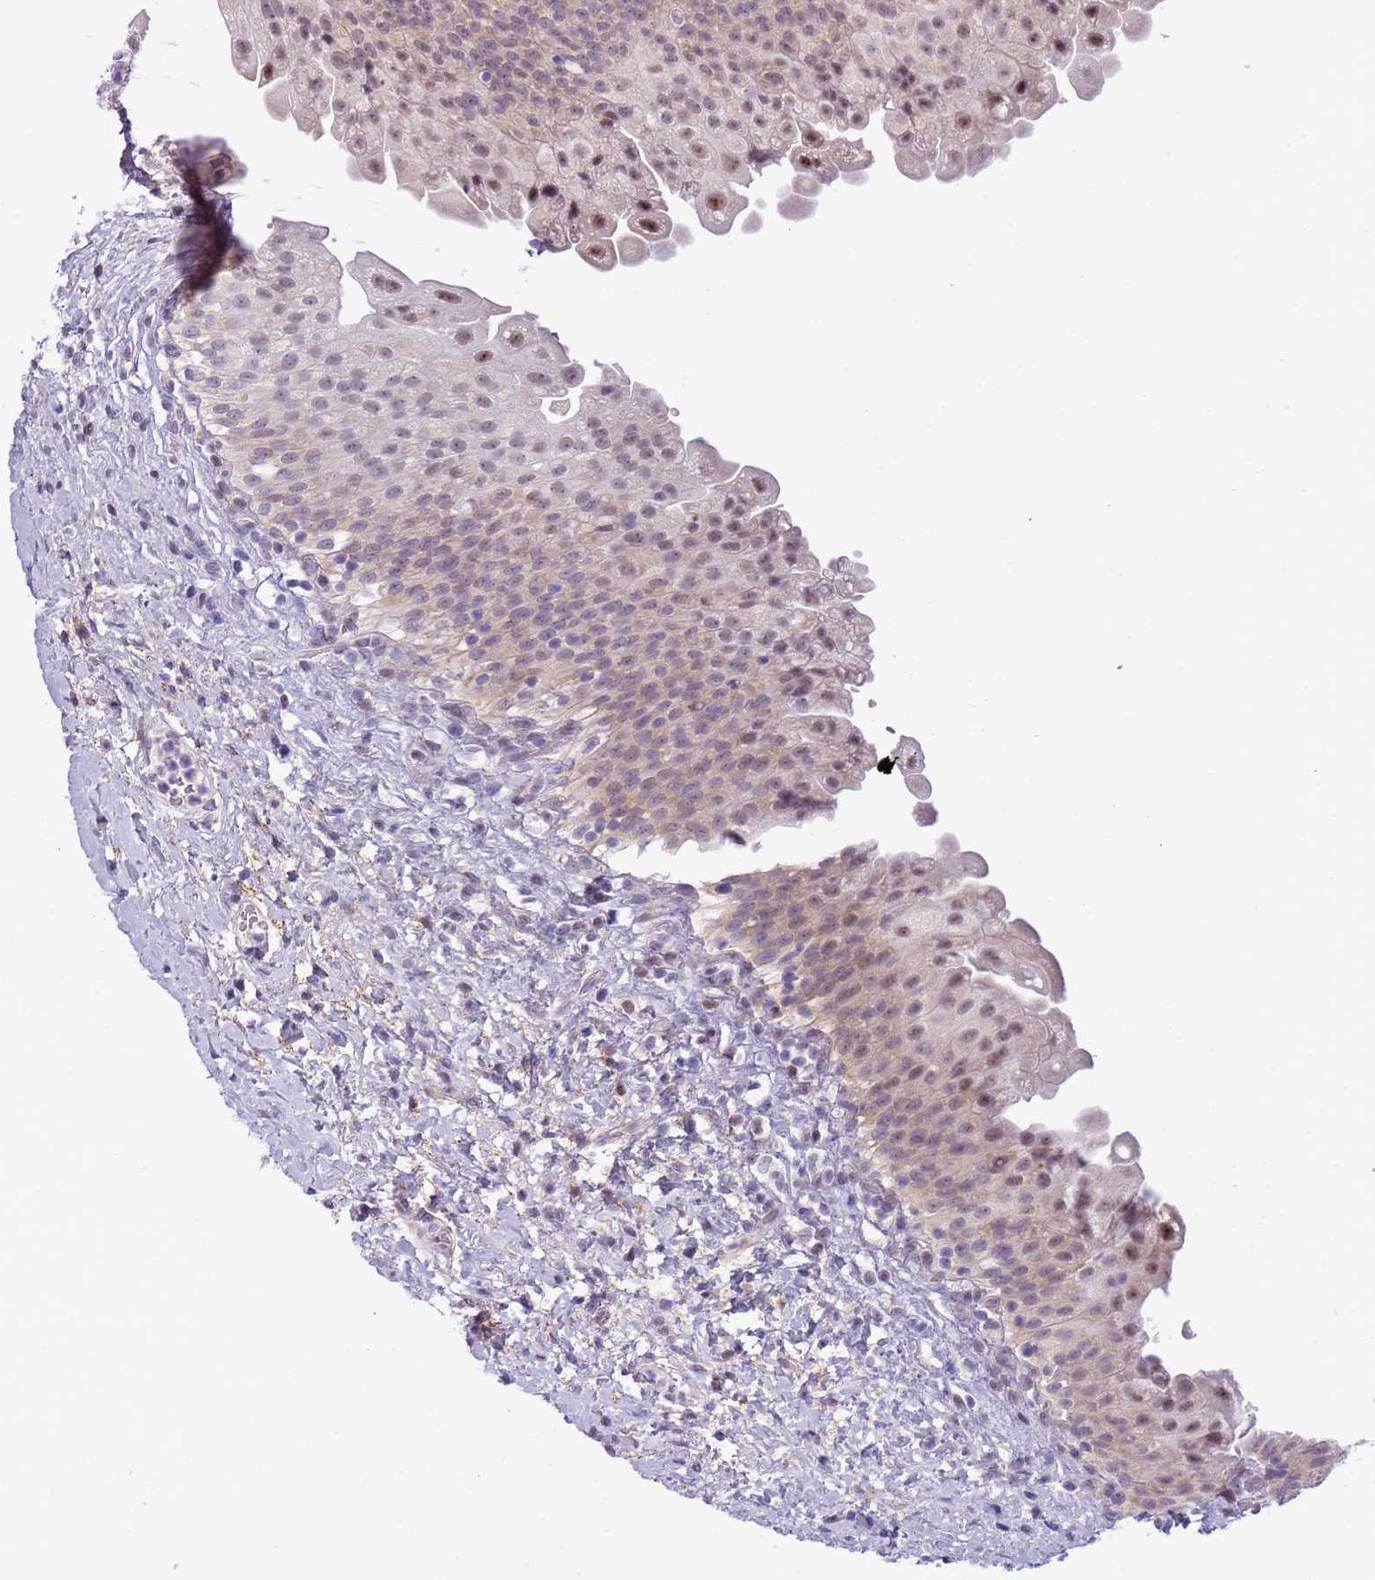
{"staining": {"intensity": "moderate", "quantity": "25%-75%", "location": "nuclear"}, "tissue": "urinary bladder", "cell_type": "Urothelial cells", "image_type": "normal", "snomed": [{"axis": "morphology", "description": "Normal tissue, NOS"}, {"axis": "topography", "description": "Urinary bladder"}], "caption": "High-magnification brightfield microscopy of unremarkable urinary bladder stained with DAB (3,3'-diaminobenzidine) (brown) and counterstained with hematoxylin (blue). urothelial cells exhibit moderate nuclear expression is present in about25%-75% of cells. (DAB IHC, brown staining for protein, blue staining for nuclei).", "gene": "FAM120C", "patient": {"sex": "female", "age": 27}}